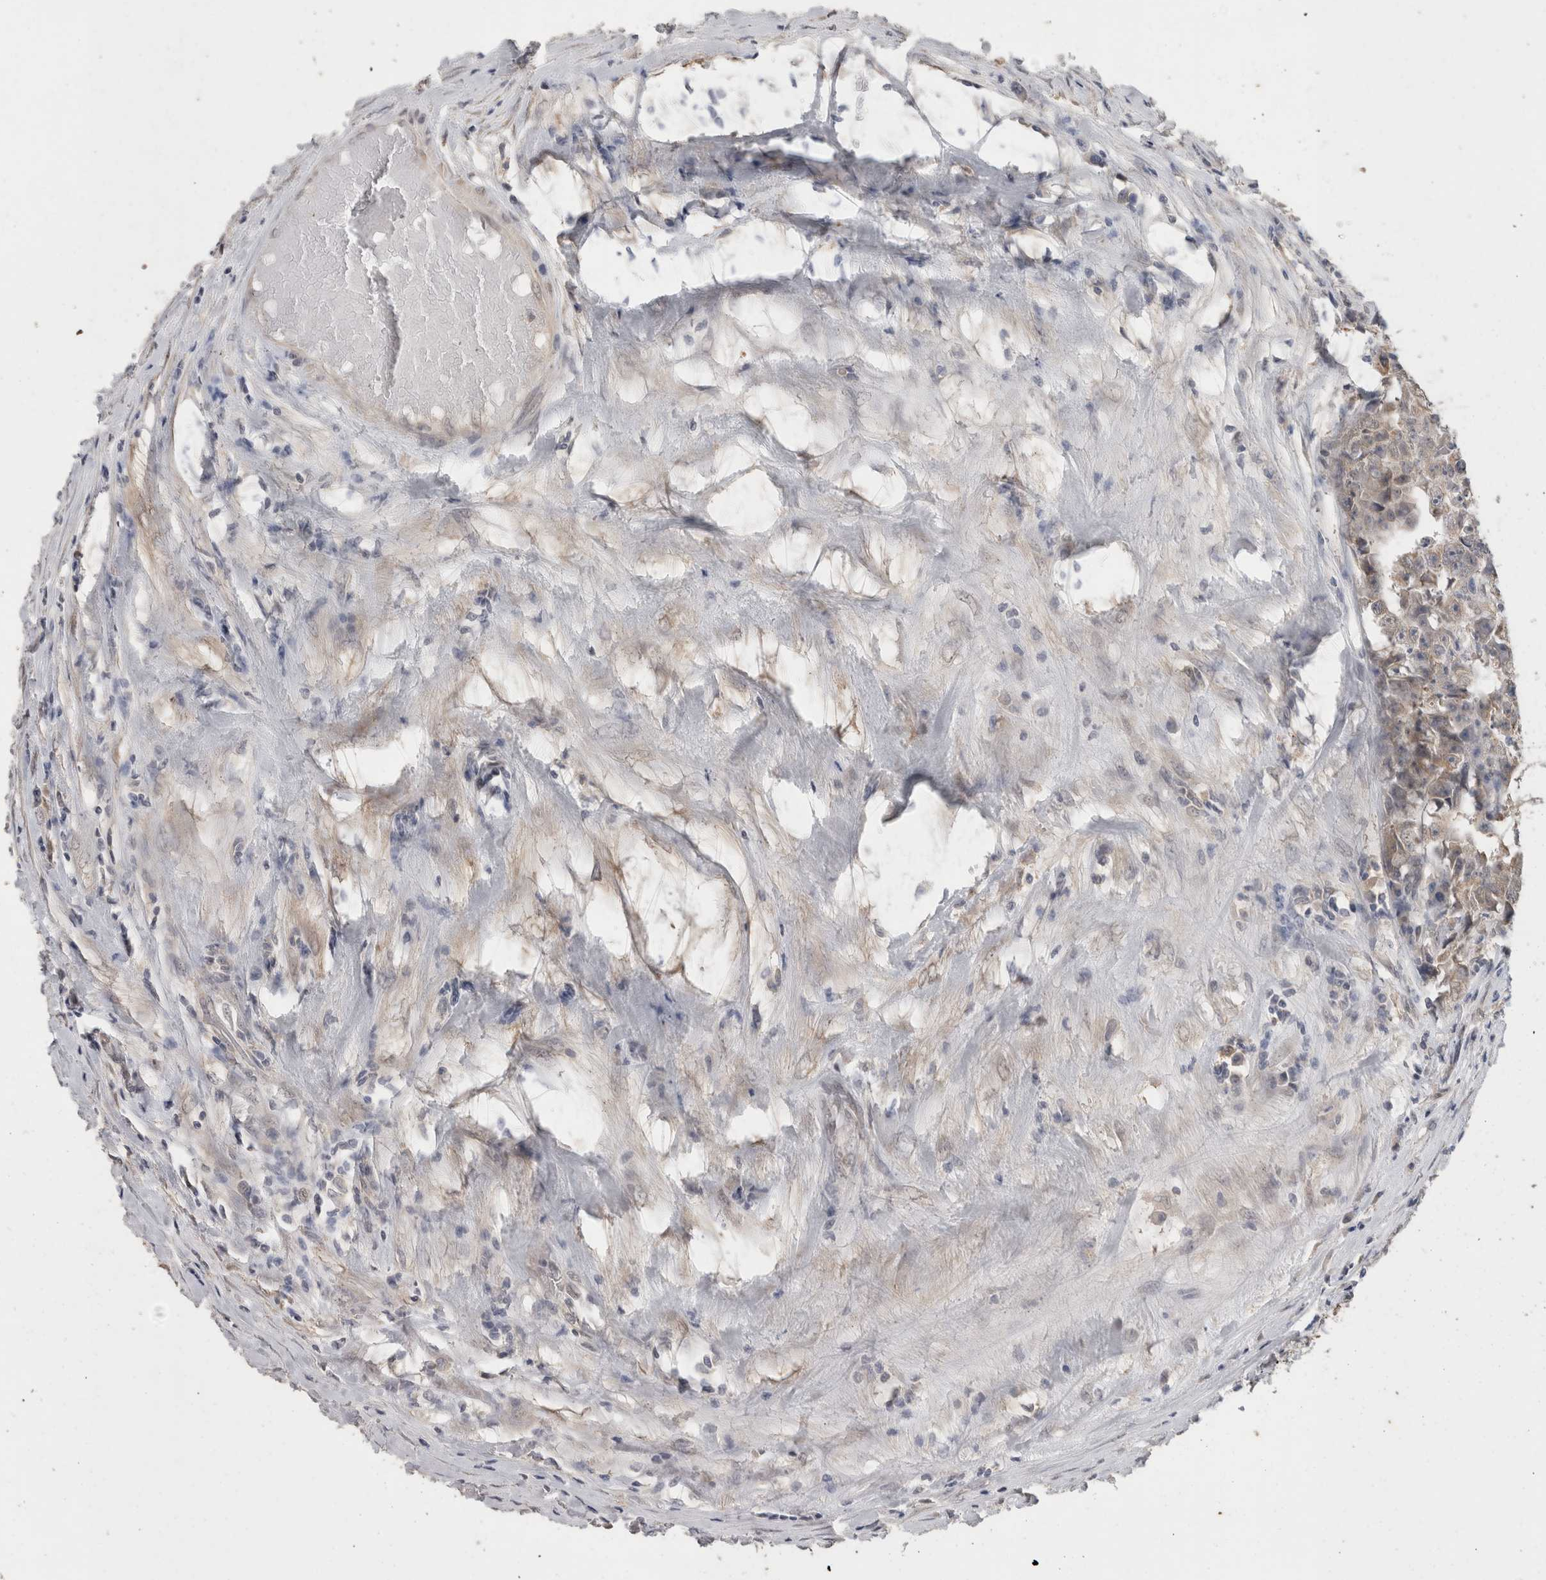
{"staining": {"intensity": "weak", "quantity": "<25%", "location": "cytoplasmic/membranous"}, "tissue": "testis cancer", "cell_type": "Tumor cells", "image_type": "cancer", "snomed": [{"axis": "morphology", "description": "Carcinoma, Embryonal, NOS"}, {"axis": "topography", "description": "Testis"}], "caption": "IHC photomicrograph of neoplastic tissue: testis embryonal carcinoma stained with DAB (3,3'-diaminobenzidine) shows no significant protein staining in tumor cells. (DAB IHC visualized using brightfield microscopy, high magnification).", "gene": "FHOD3", "patient": {"sex": "male", "age": 25}}